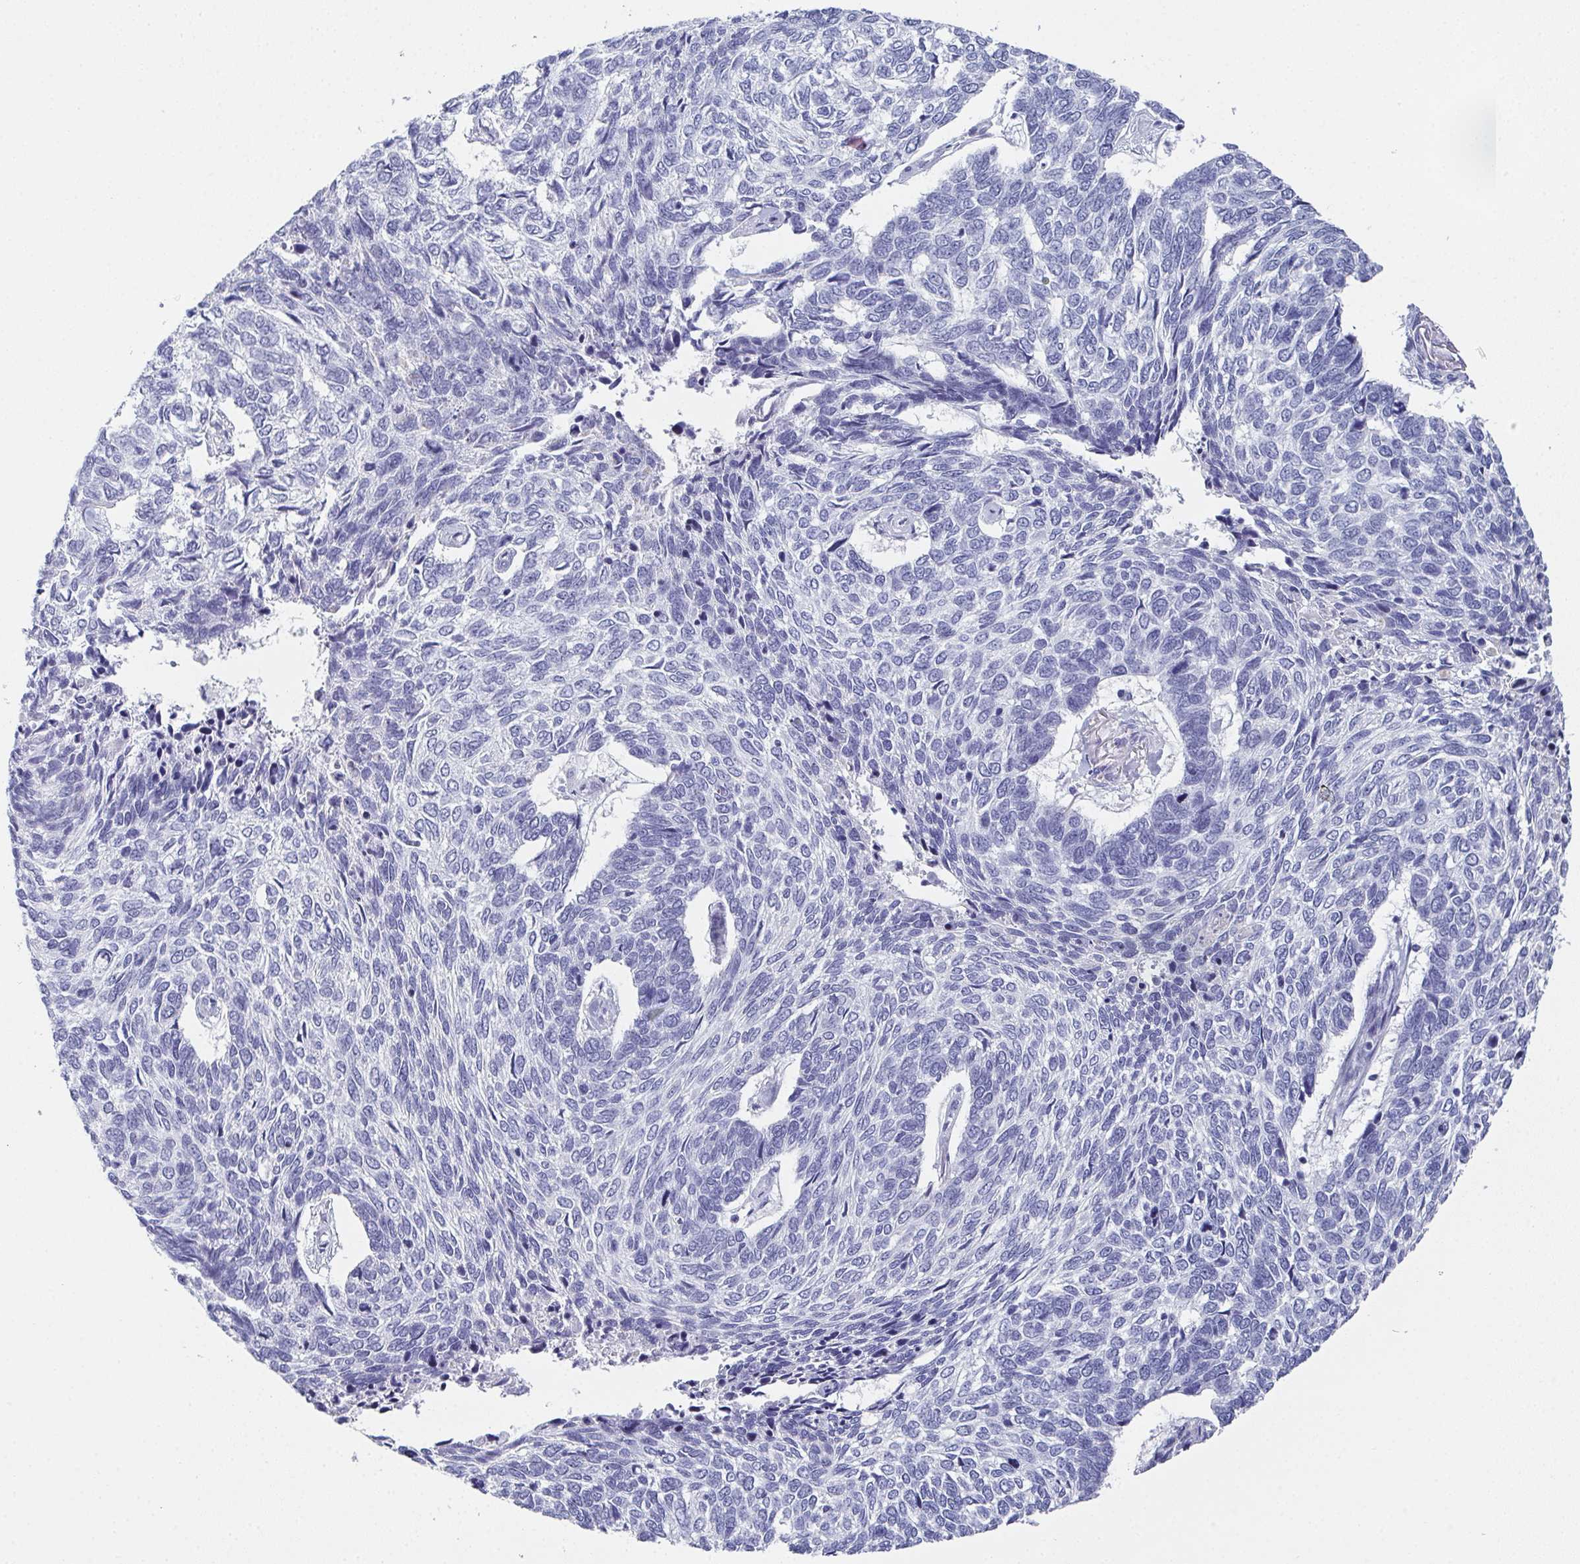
{"staining": {"intensity": "negative", "quantity": "none", "location": "none"}, "tissue": "skin cancer", "cell_type": "Tumor cells", "image_type": "cancer", "snomed": [{"axis": "morphology", "description": "Basal cell carcinoma"}, {"axis": "topography", "description": "Skin"}], "caption": "Protein analysis of skin basal cell carcinoma exhibits no significant expression in tumor cells.", "gene": "SLC36A2", "patient": {"sex": "female", "age": 65}}